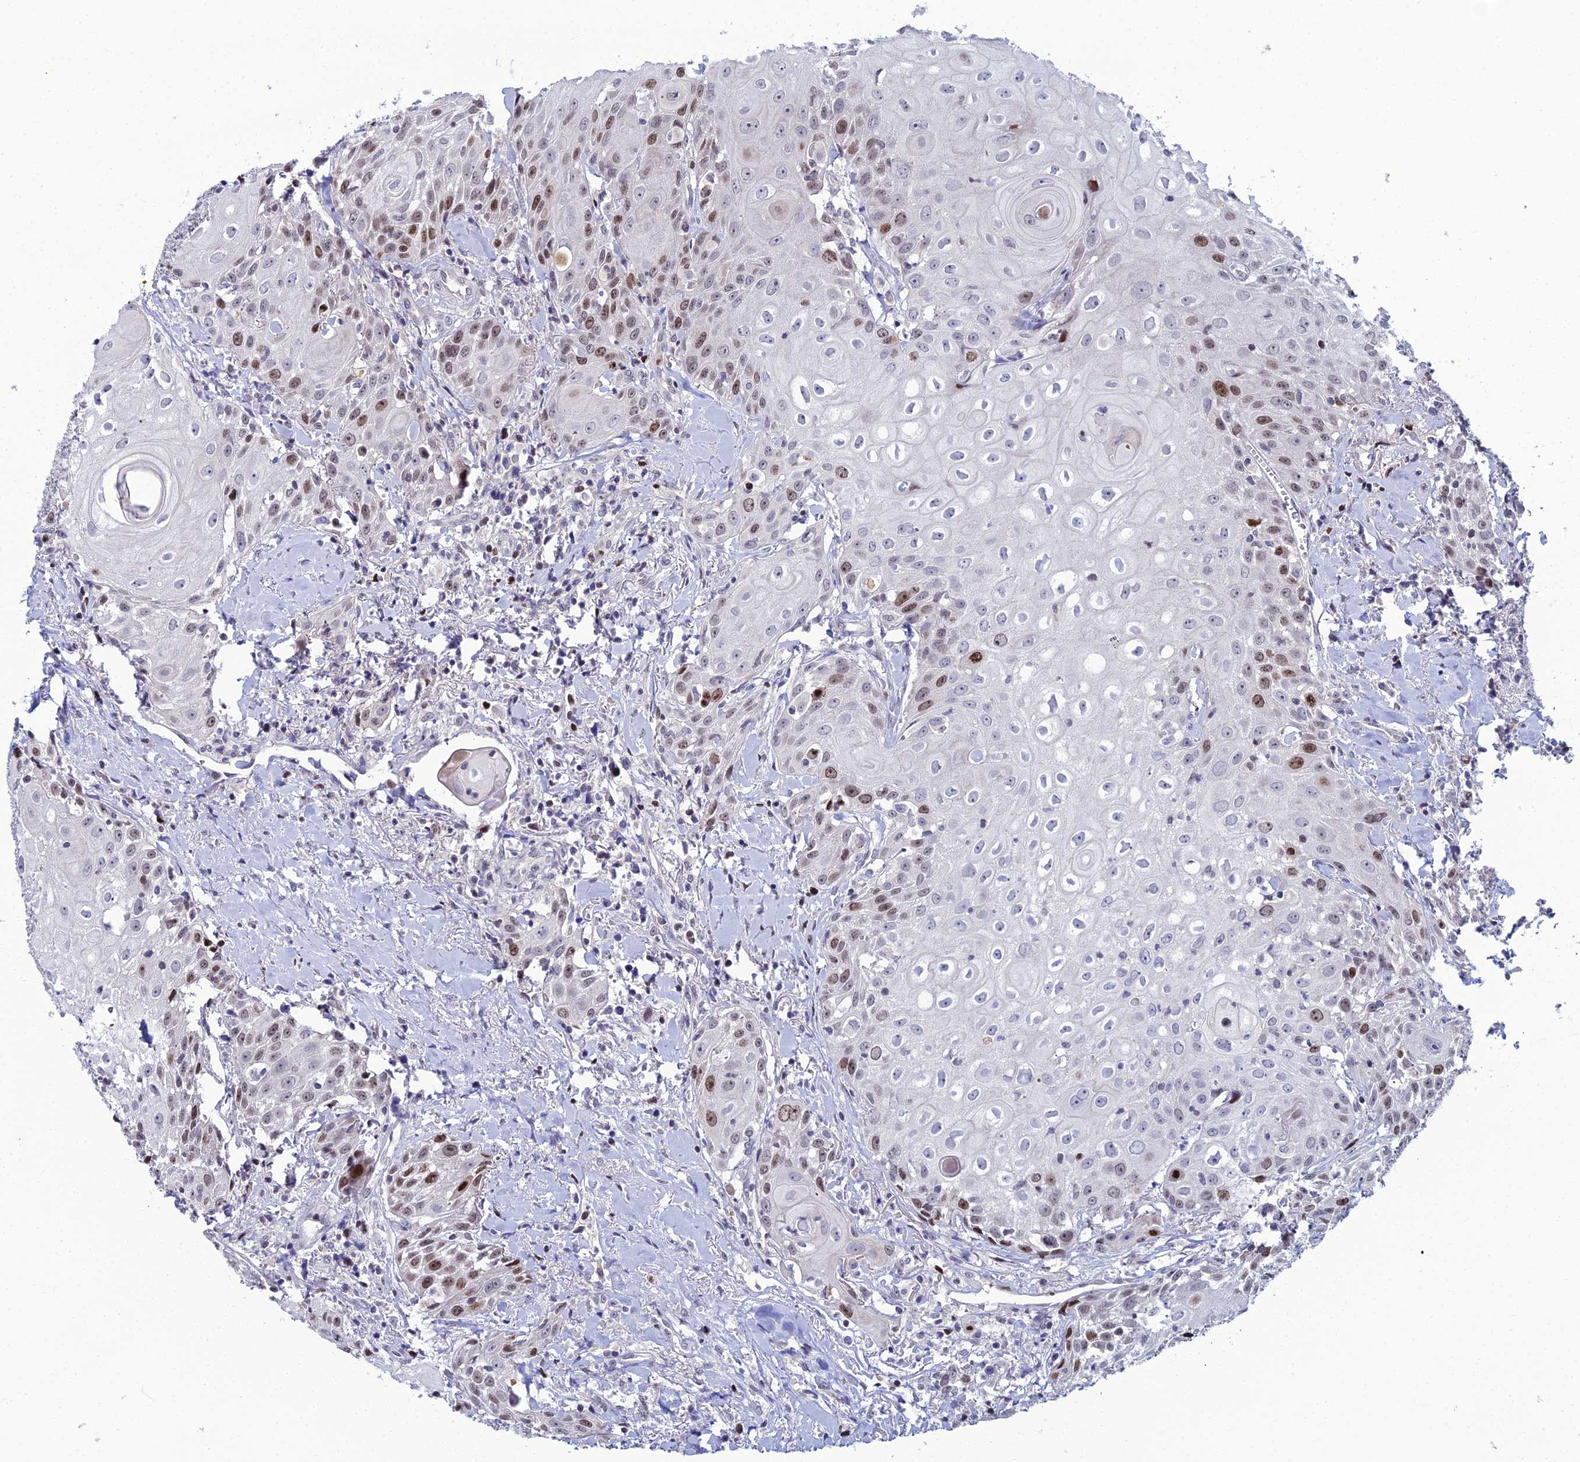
{"staining": {"intensity": "moderate", "quantity": "<25%", "location": "nuclear"}, "tissue": "head and neck cancer", "cell_type": "Tumor cells", "image_type": "cancer", "snomed": [{"axis": "morphology", "description": "Squamous cell carcinoma, NOS"}, {"axis": "topography", "description": "Oral tissue"}, {"axis": "topography", "description": "Head-Neck"}], "caption": "The histopathology image exhibits a brown stain indicating the presence of a protein in the nuclear of tumor cells in head and neck squamous cell carcinoma.", "gene": "TAF9B", "patient": {"sex": "female", "age": 82}}